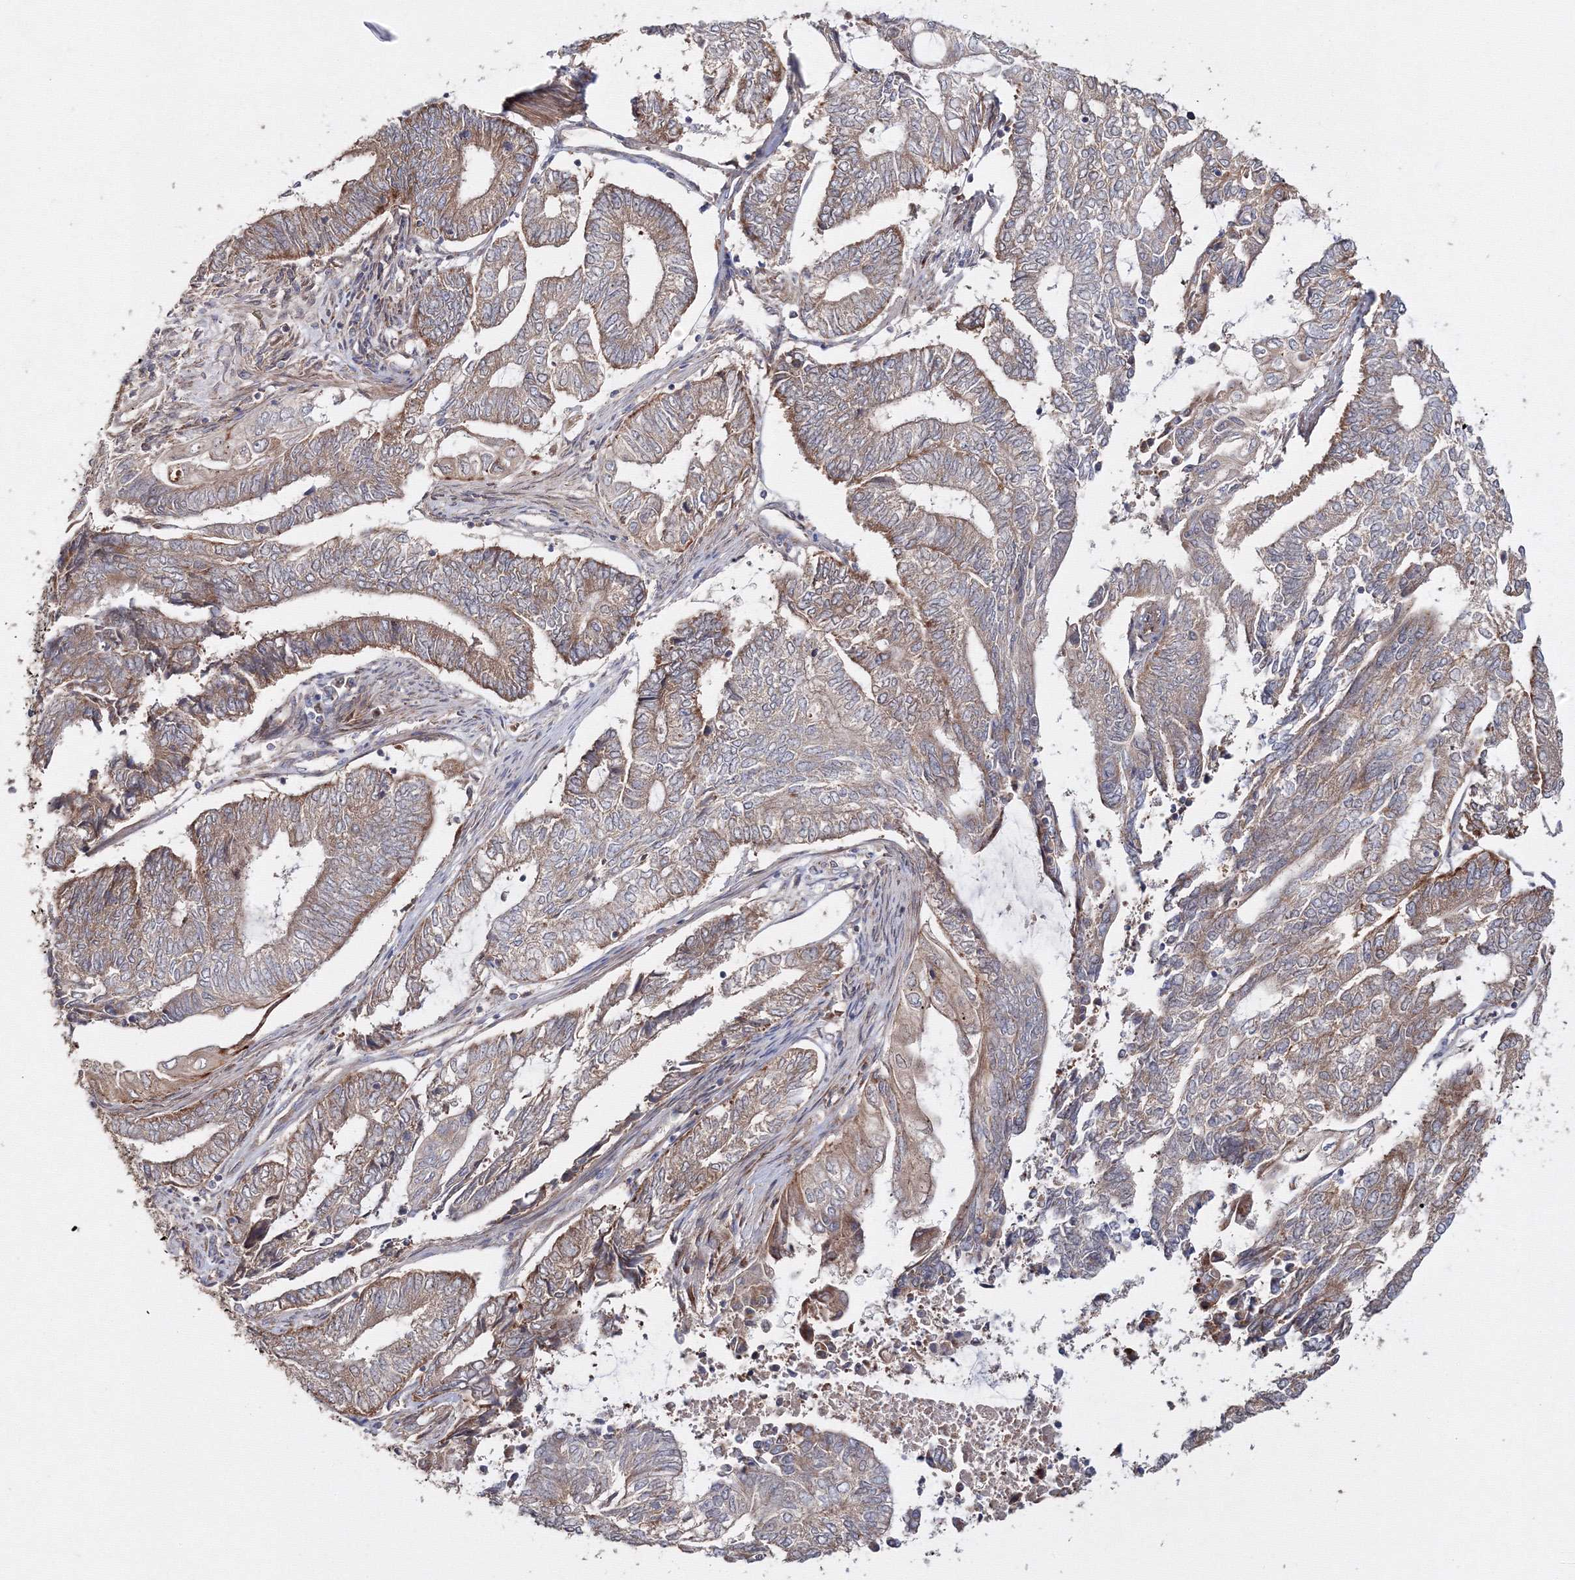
{"staining": {"intensity": "moderate", "quantity": ">75%", "location": "cytoplasmic/membranous"}, "tissue": "endometrial cancer", "cell_type": "Tumor cells", "image_type": "cancer", "snomed": [{"axis": "morphology", "description": "Adenocarcinoma, NOS"}, {"axis": "topography", "description": "Uterus"}, {"axis": "topography", "description": "Endometrium"}], "caption": "A brown stain shows moderate cytoplasmic/membranous expression of a protein in endometrial cancer tumor cells.", "gene": "DDO", "patient": {"sex": "female", "age": 70}}